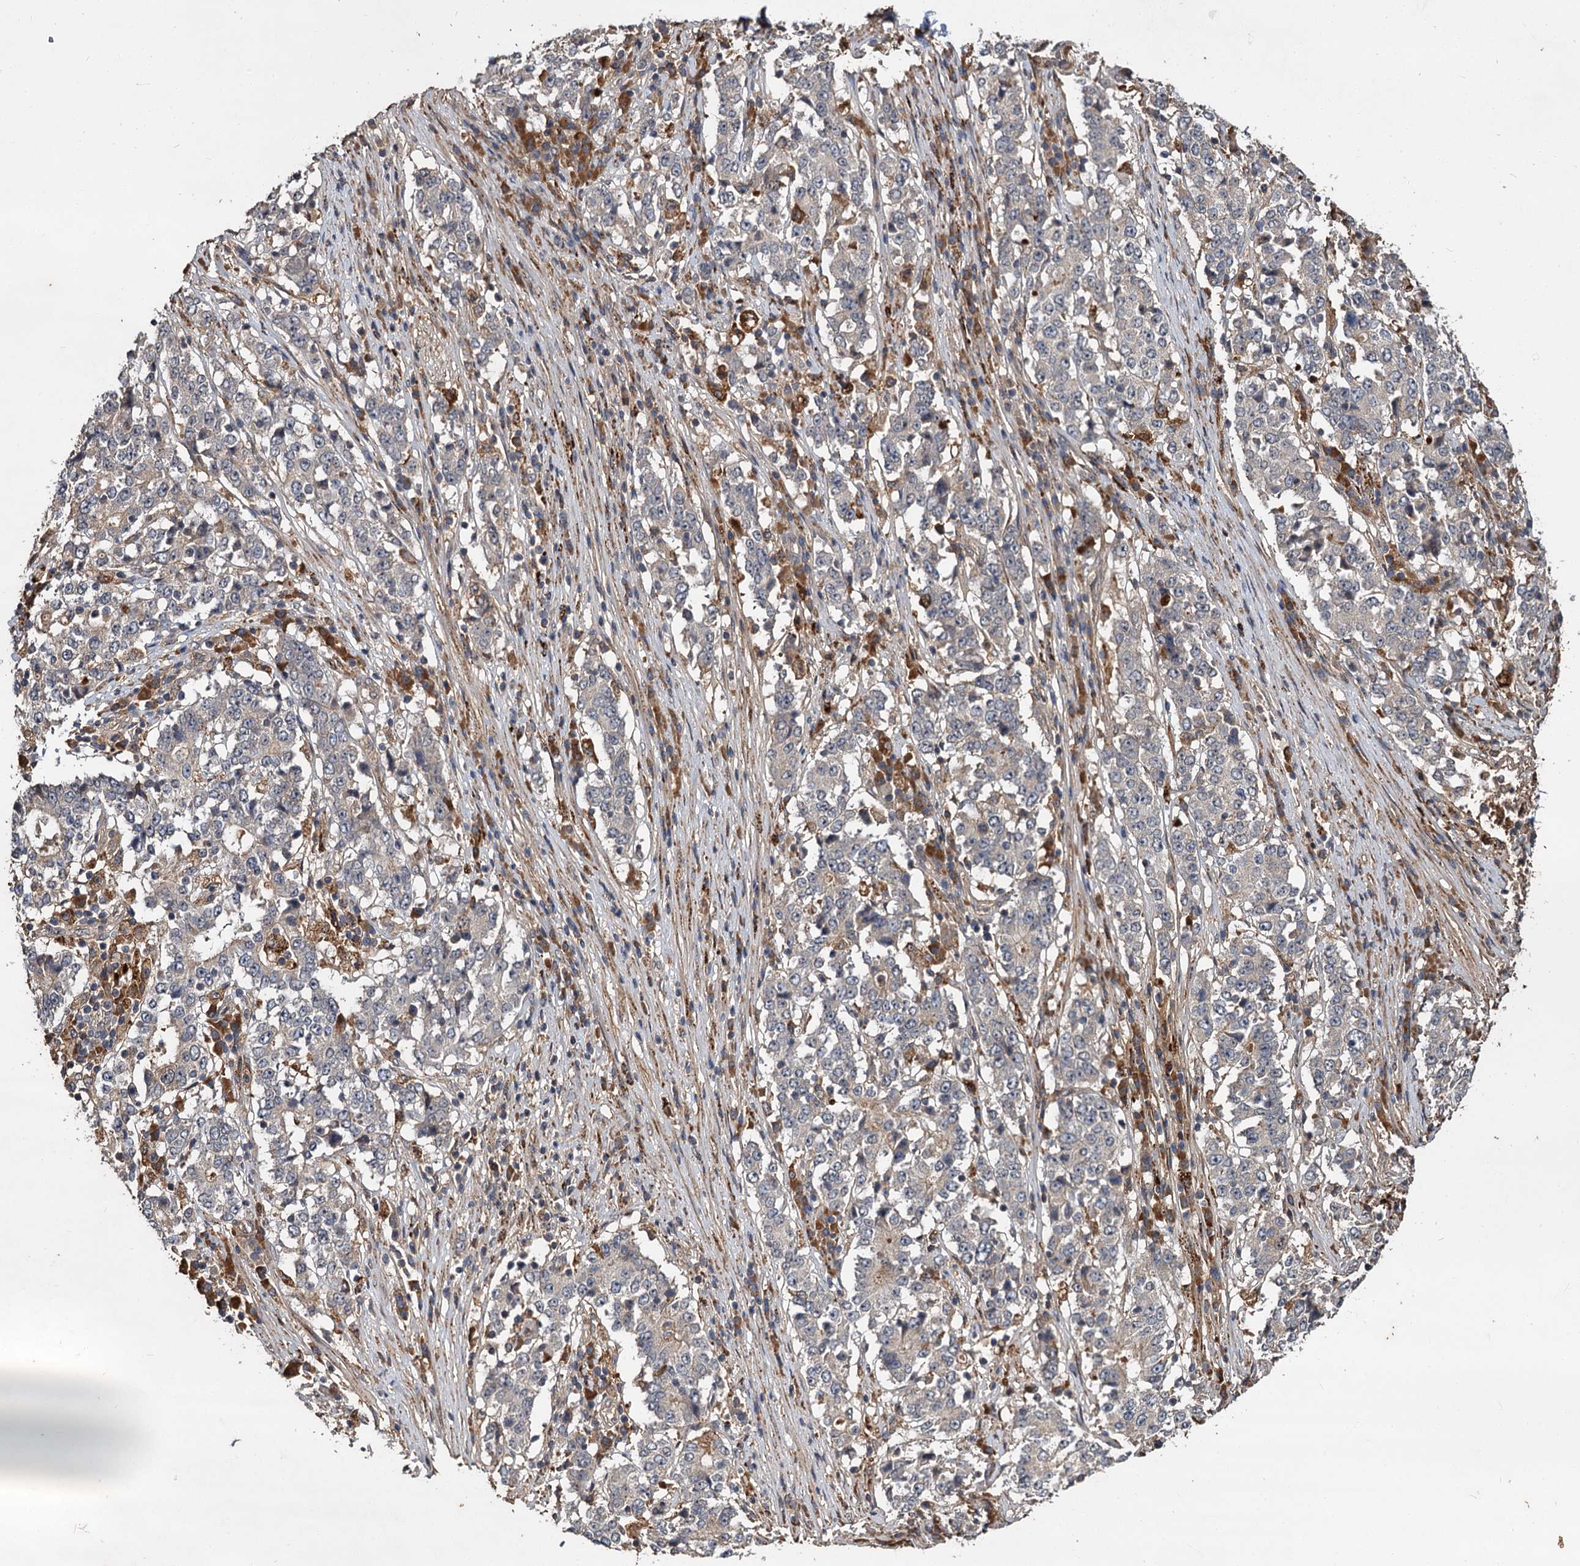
{"staining": {"intensity": "negative", "quantity": "none", "location": "none"}, "tissue": "stomach cancer", "cell_type": "Tumor cells", "image_type": "cancer", "snomed": [{"axis": "morphology", "description": "Adenocarcinoma, NOS"}, {"axis": "topography", "description": "Stomach"}], "caption": "Immunohistochemistry of human stomach adenocarcinoma shows no staining in tumor cells.", "gene": "MBD6", "patient": {"sex": "male", "age": 59}}